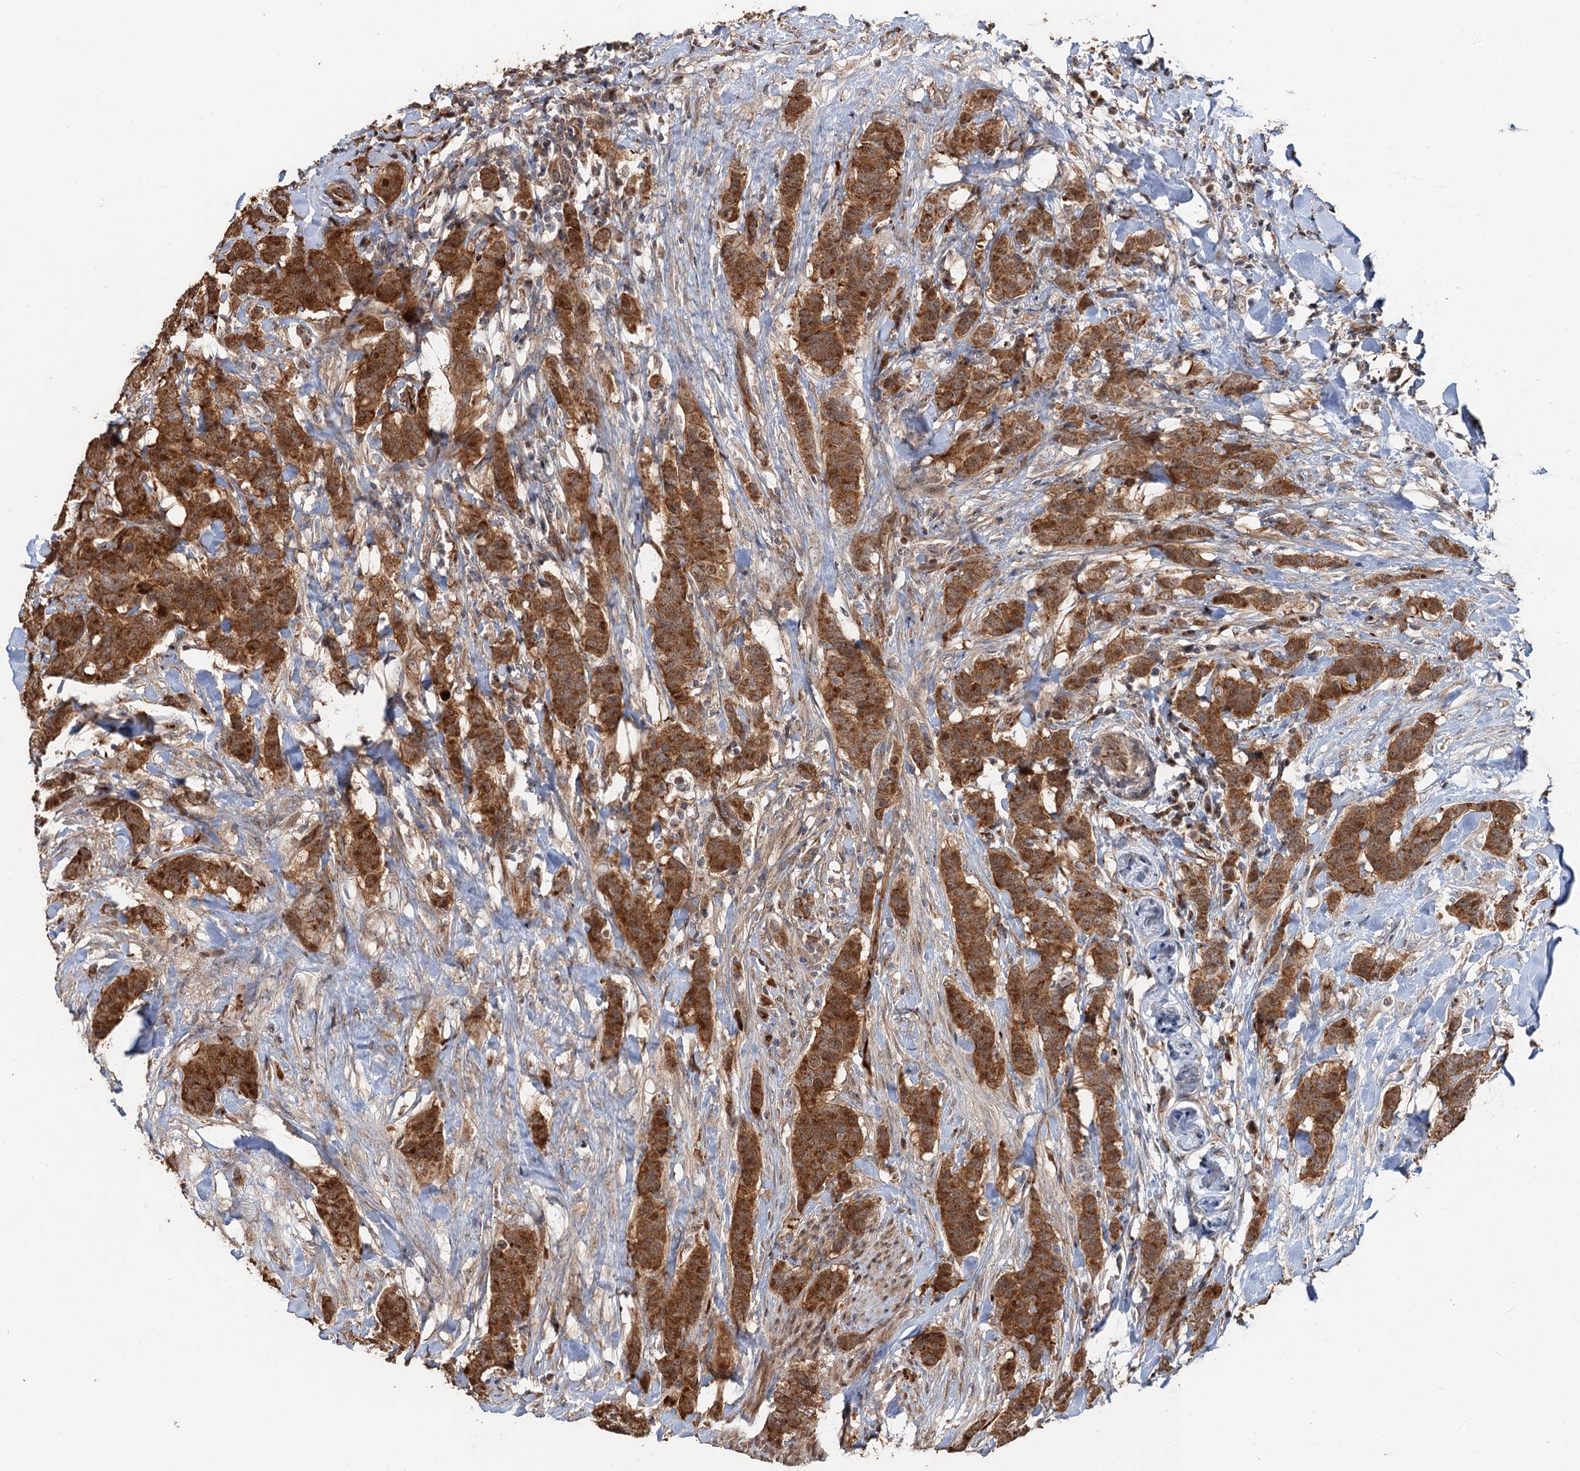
{"staining": {"intensity": "strong", "quantity": ">75%", "location": "cytoplasmic/membranous"}, "tissue": "breast cancer", "cell_type": "Tumor cells", "image_type": "cancer", "snomed": [{"axis": "morphology", "description": "Duct carcinoma"}, {"axis": "topography", "description": "Breast"}], "caption": "Brown immunohistochemical staining in human breast cancer (invasive ductal carcinoma) reveals strong cytoplasmic/membranous expression in about >75% of tumor cells.", "gene": "DEXI", "patient": {"sex": "female", "age": 40}}